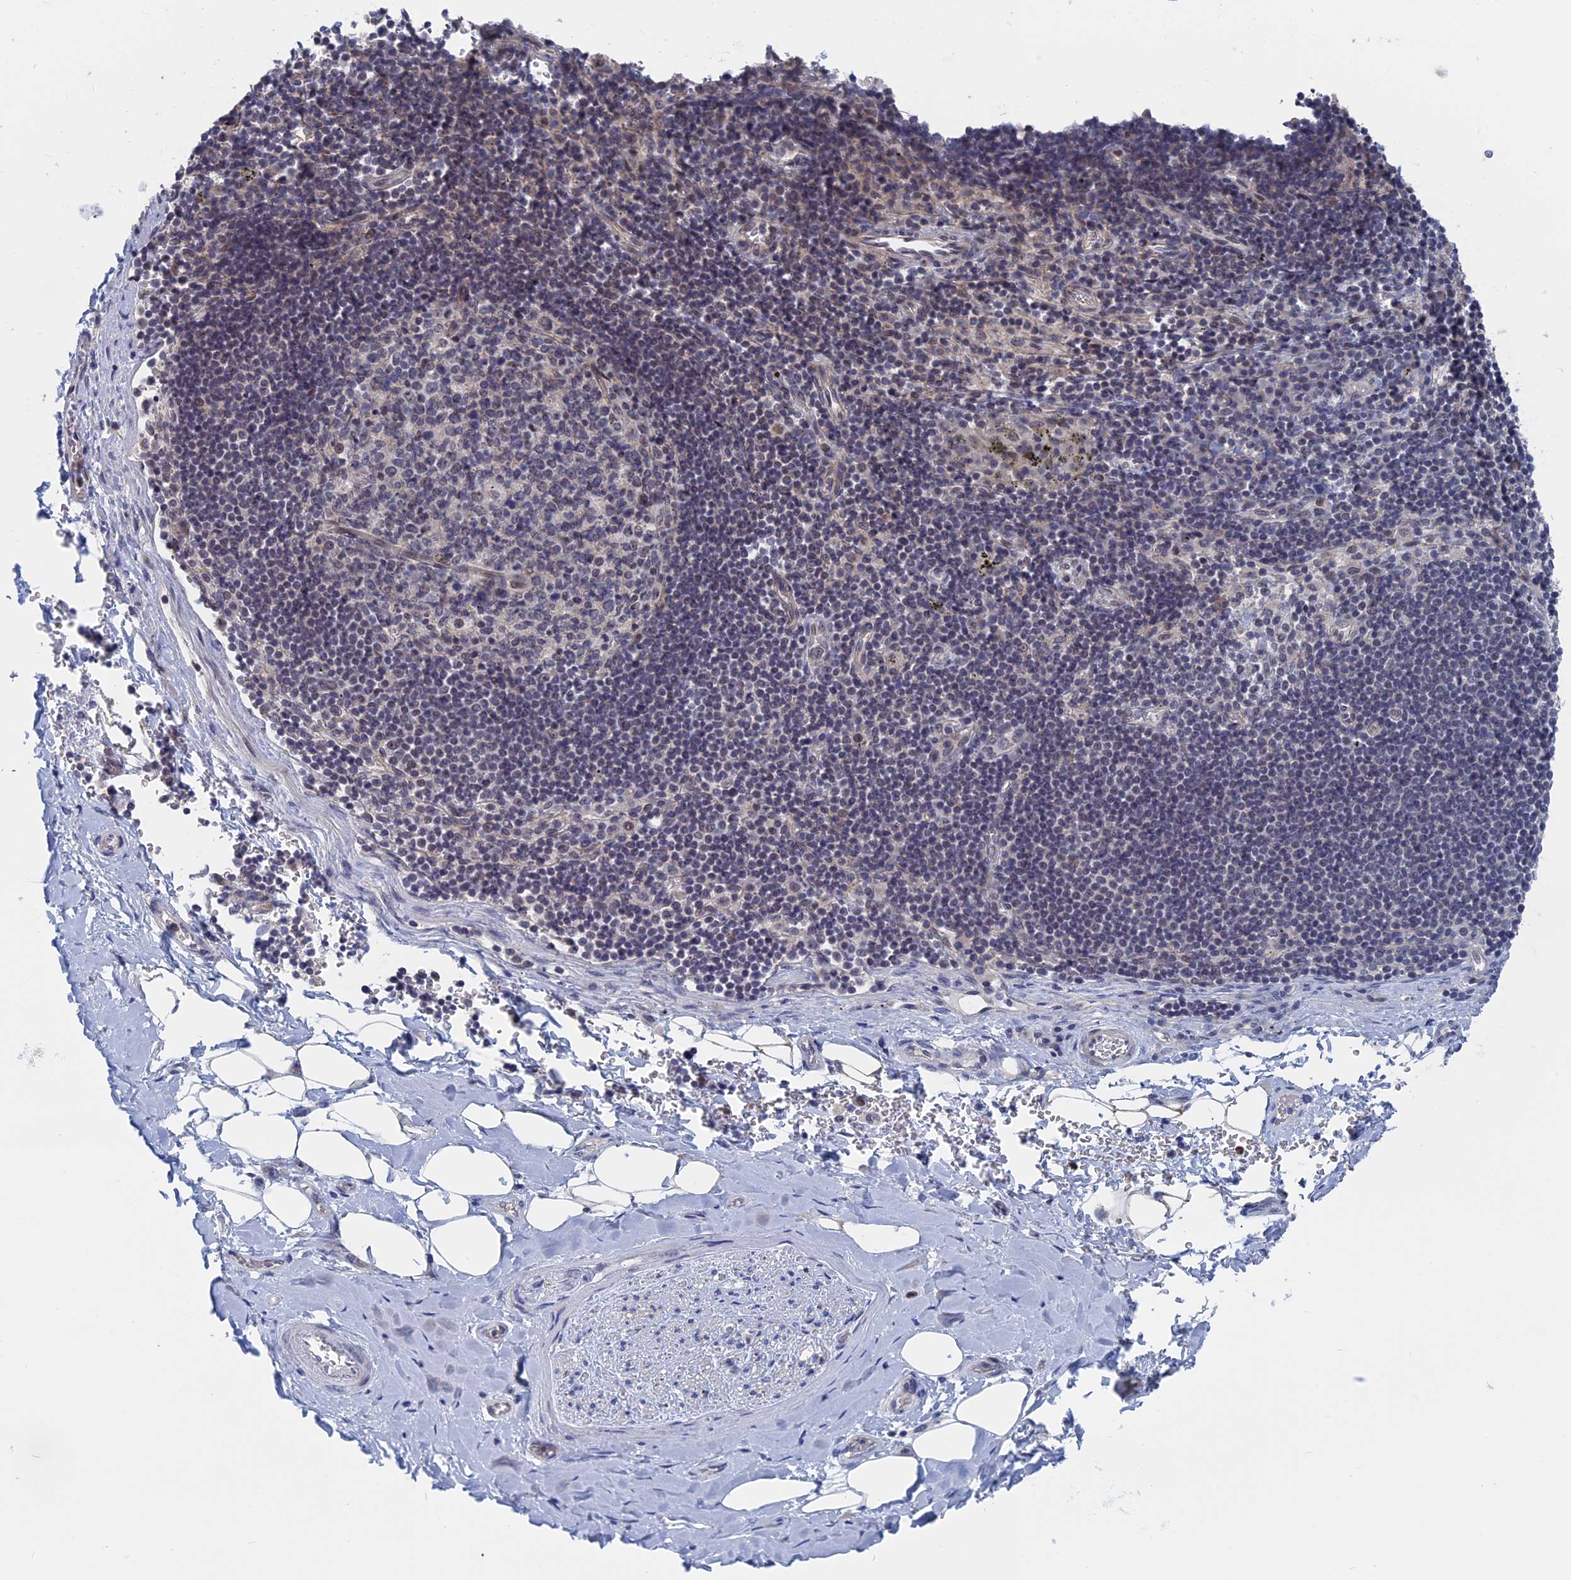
{"staining": {"intensity": "negative", "quantity": "none", "location": "none"}, "tissue": "adipose tissue", "cell_type": "Adipocytes", "image_type": "normal", "snomed": [{"axis": "morphology", "description": "Normal tissue, NOS"}, {"axis": "topography", "description": "Lymph node"}, {"axis": "topography", "description": "Cartilage tissue"}, {"axis": "topography", "description": "Bronchus"}], "caption": "Micrograph shows no protein expression in adipocytes of unremarkable adipose tissue. (DAB (3,3'-diaminobenzidine) immunohistochemistry (IHC) with hematoxylin counter stain).", "gene": "MARCHF3", "patient": {"sex": "male", "age": 63}}